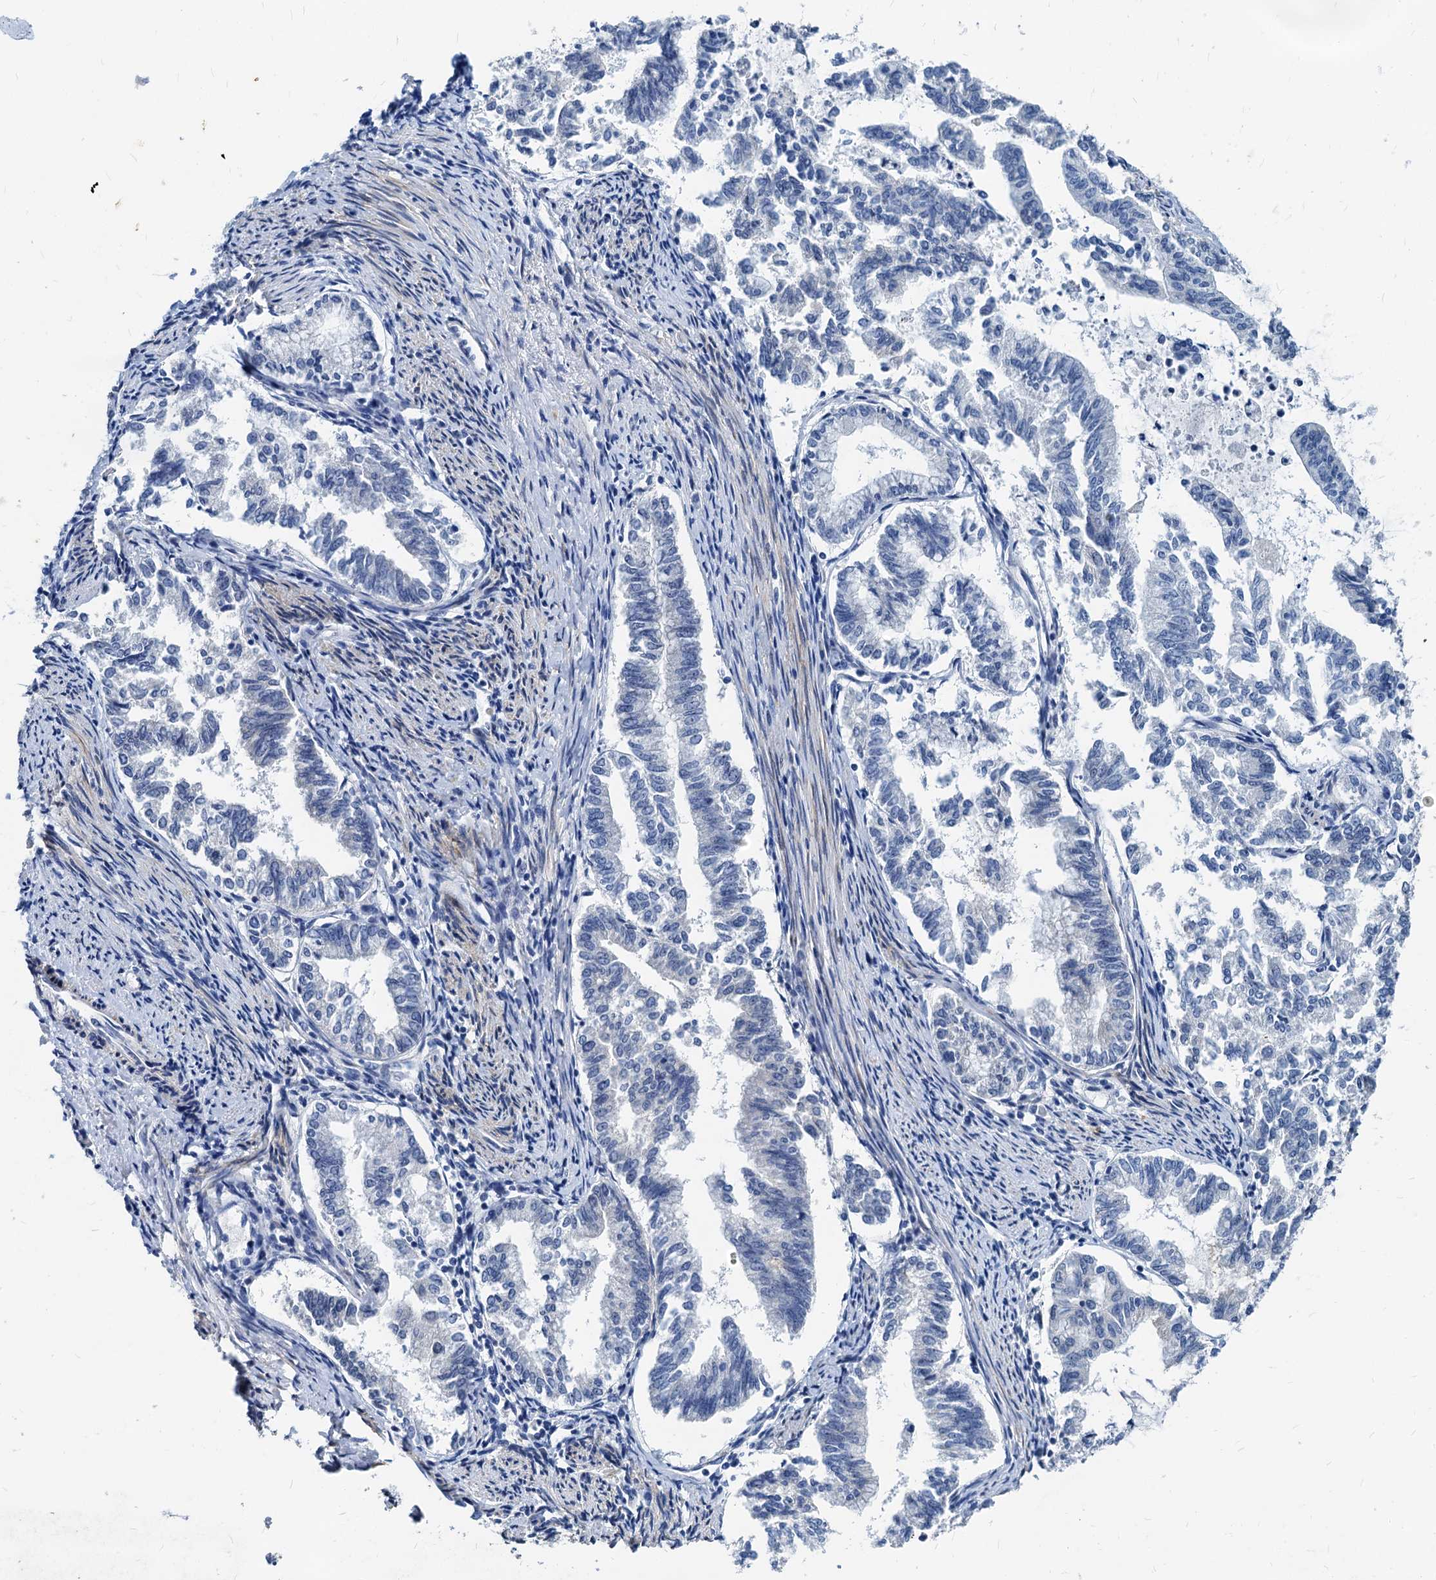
{"staining": {"intensity": "negative", "quantity": "none", "location": "none"}, "tissue": "endometrial cancer", "cell_type": "Tumor cells", "image_type": "cancer", "snomed": [{"axis": "morphology", "description": "Adenocarcinoma, NOS"}, {"axis": "topography", "description": "Endometrium"}], "caption": "Immunohistochemistry histopathology image of adenocarcinoma (endometrial) stained for a protein (brown), which exhibits no expression in tumor cells.", "gene": "HSF2", "patient": {"sex": "female", "age": 79}}